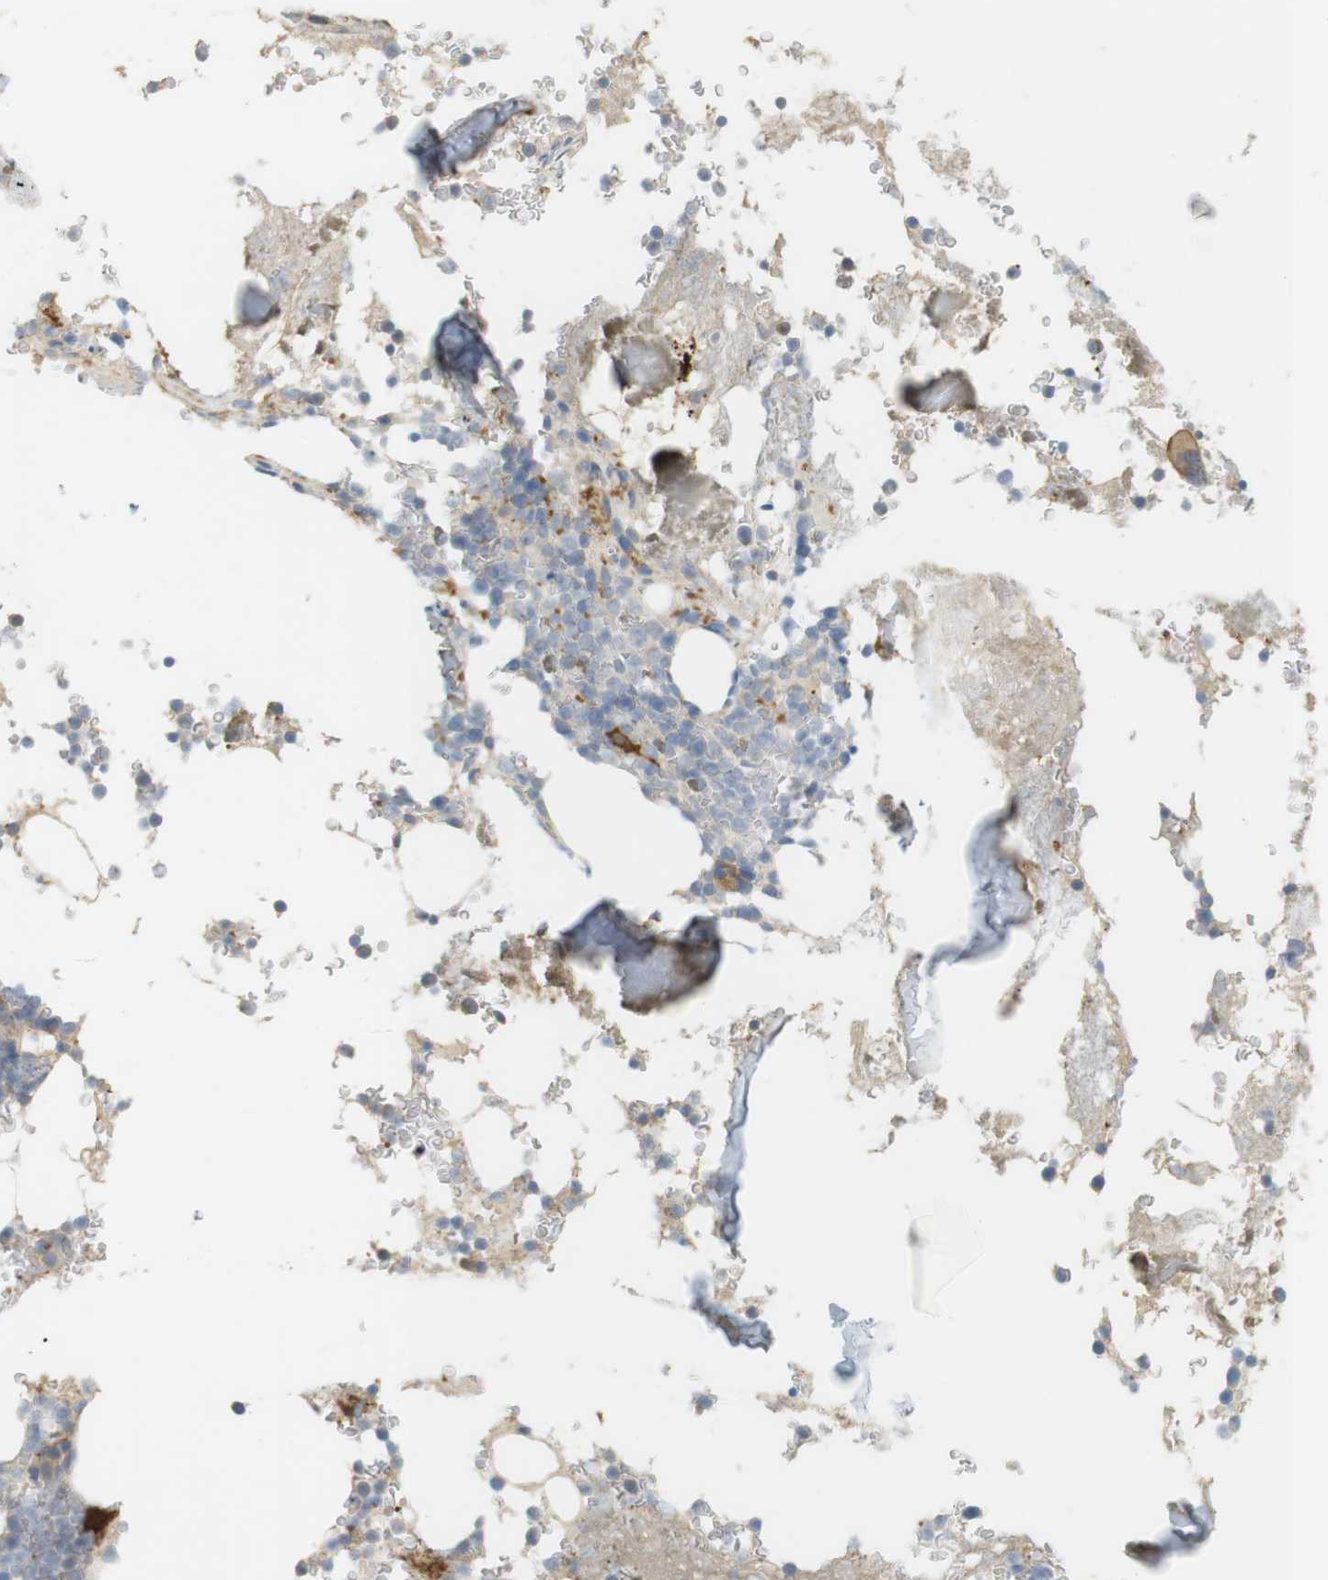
{"staining": {"intensity": "moderate", "quantity": "<25%", "location": "cytoplasmic/membranous"}, "tissue": "bone marrow", "cell_type": "Hematopoietic cells", "image_type": "normal", "snomed": [{"axis": "morphology", "description": "Normal tissue, NOS"}, {"axis": "topography", "description": "Bone marrow"}], "caption": "This image demonstrates benign bone marrow stained with immunohistochemistry to label a protein in brown. The cytoplasmic/membranous of hematopoietic cells show moderate positivity for the protein. Nuclei are counter-stained blue.", "gene": "PDE3A", "patient": {"sex": "male"}}